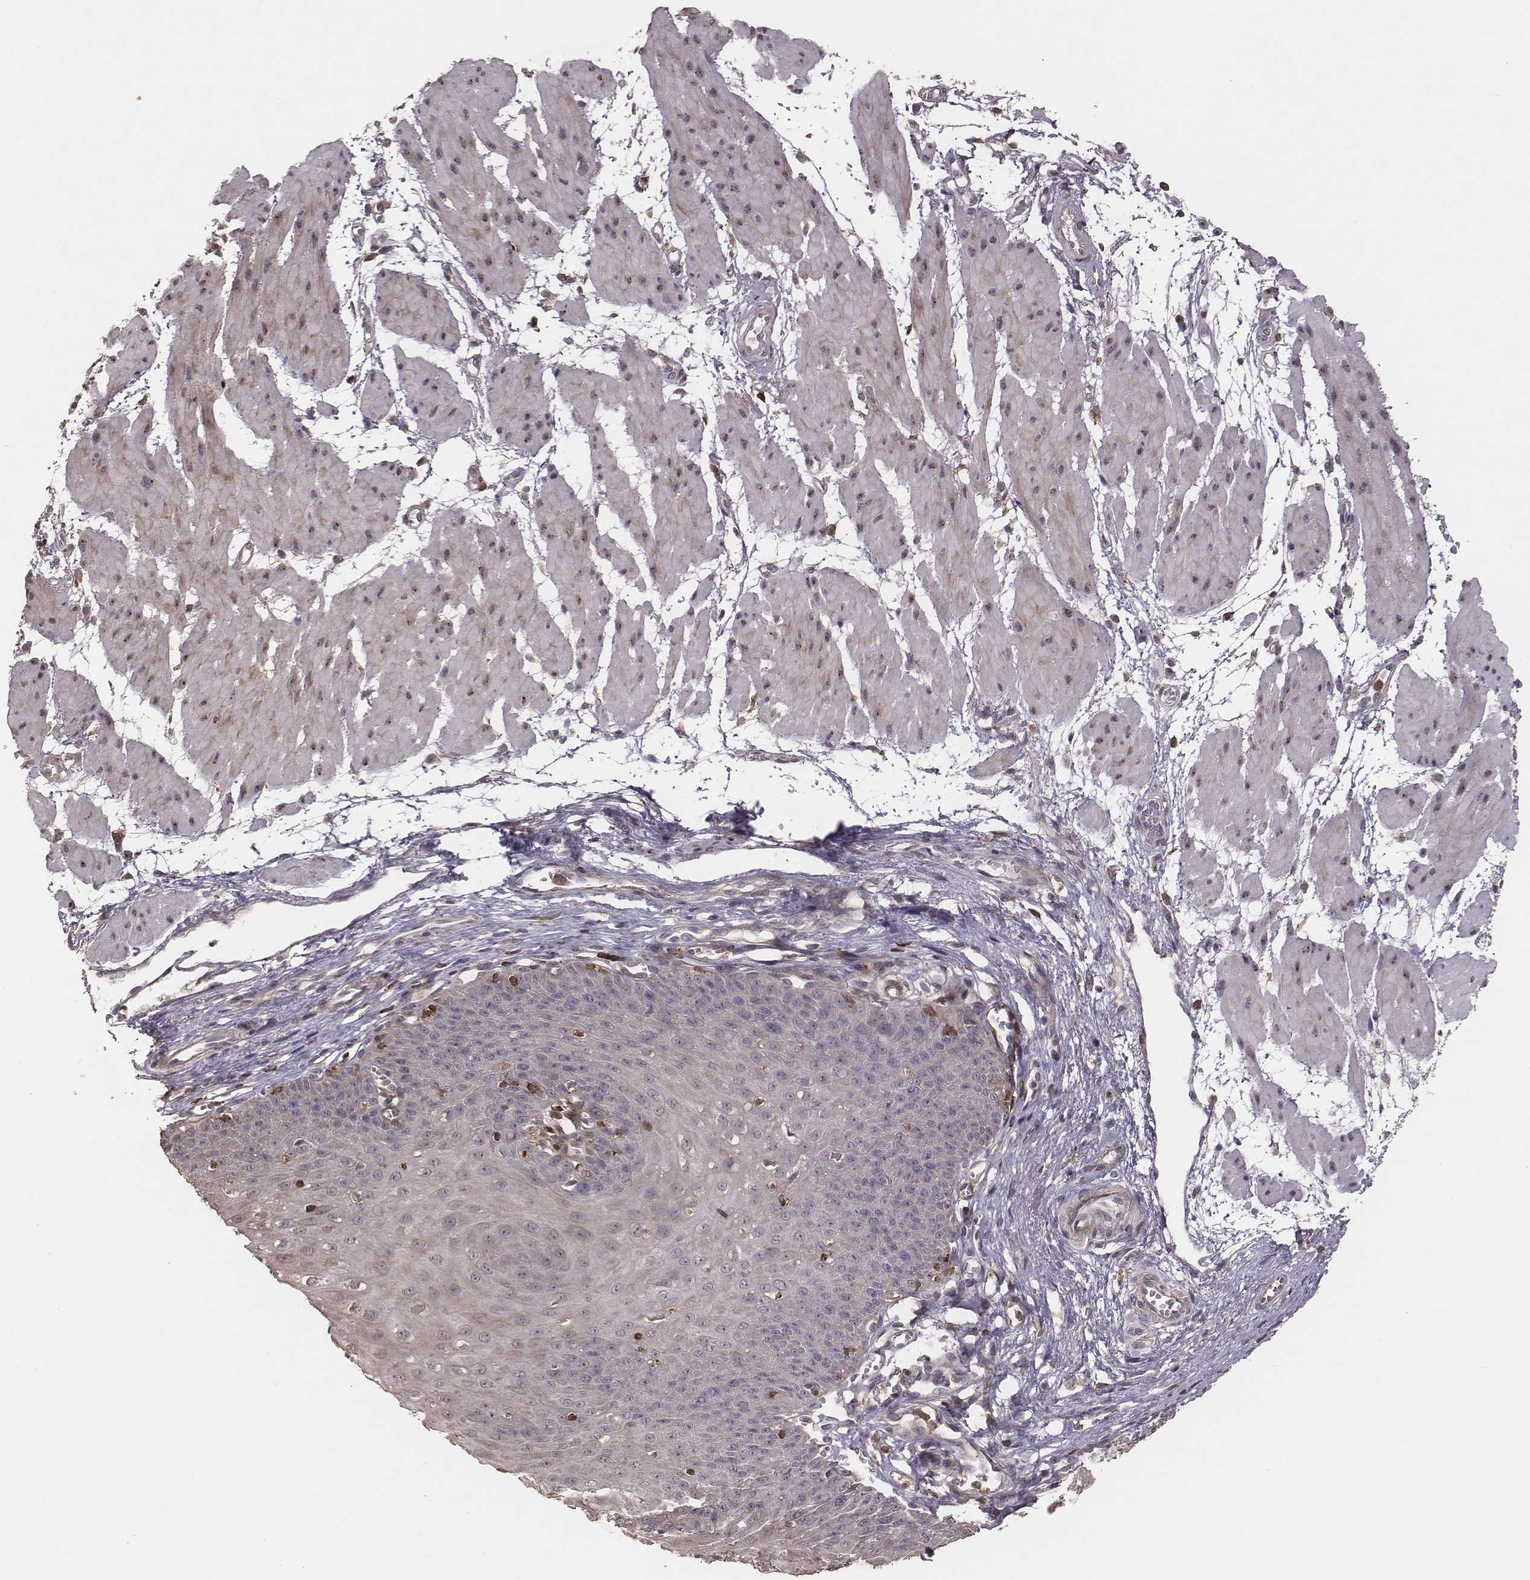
{"staining": {"intensity": "negative", "quantity": "none", "location": "none"}, "tissue": "esophagus", "cell_type": "Squamous epithelial cells", "image_type": "normal", "snomed": [{"axis": "morphology", "description": "Normal tissue, NOS"}, {"axis": "topography", "description": "Esophagus"}], "caption": "A high-resolution micrograph shows IHC staining of benign esophagus, which reveals no significant expression in squamous epithelial cells.", "gene": "PILRA", "patient": {"sex": "male", "age": 71}}